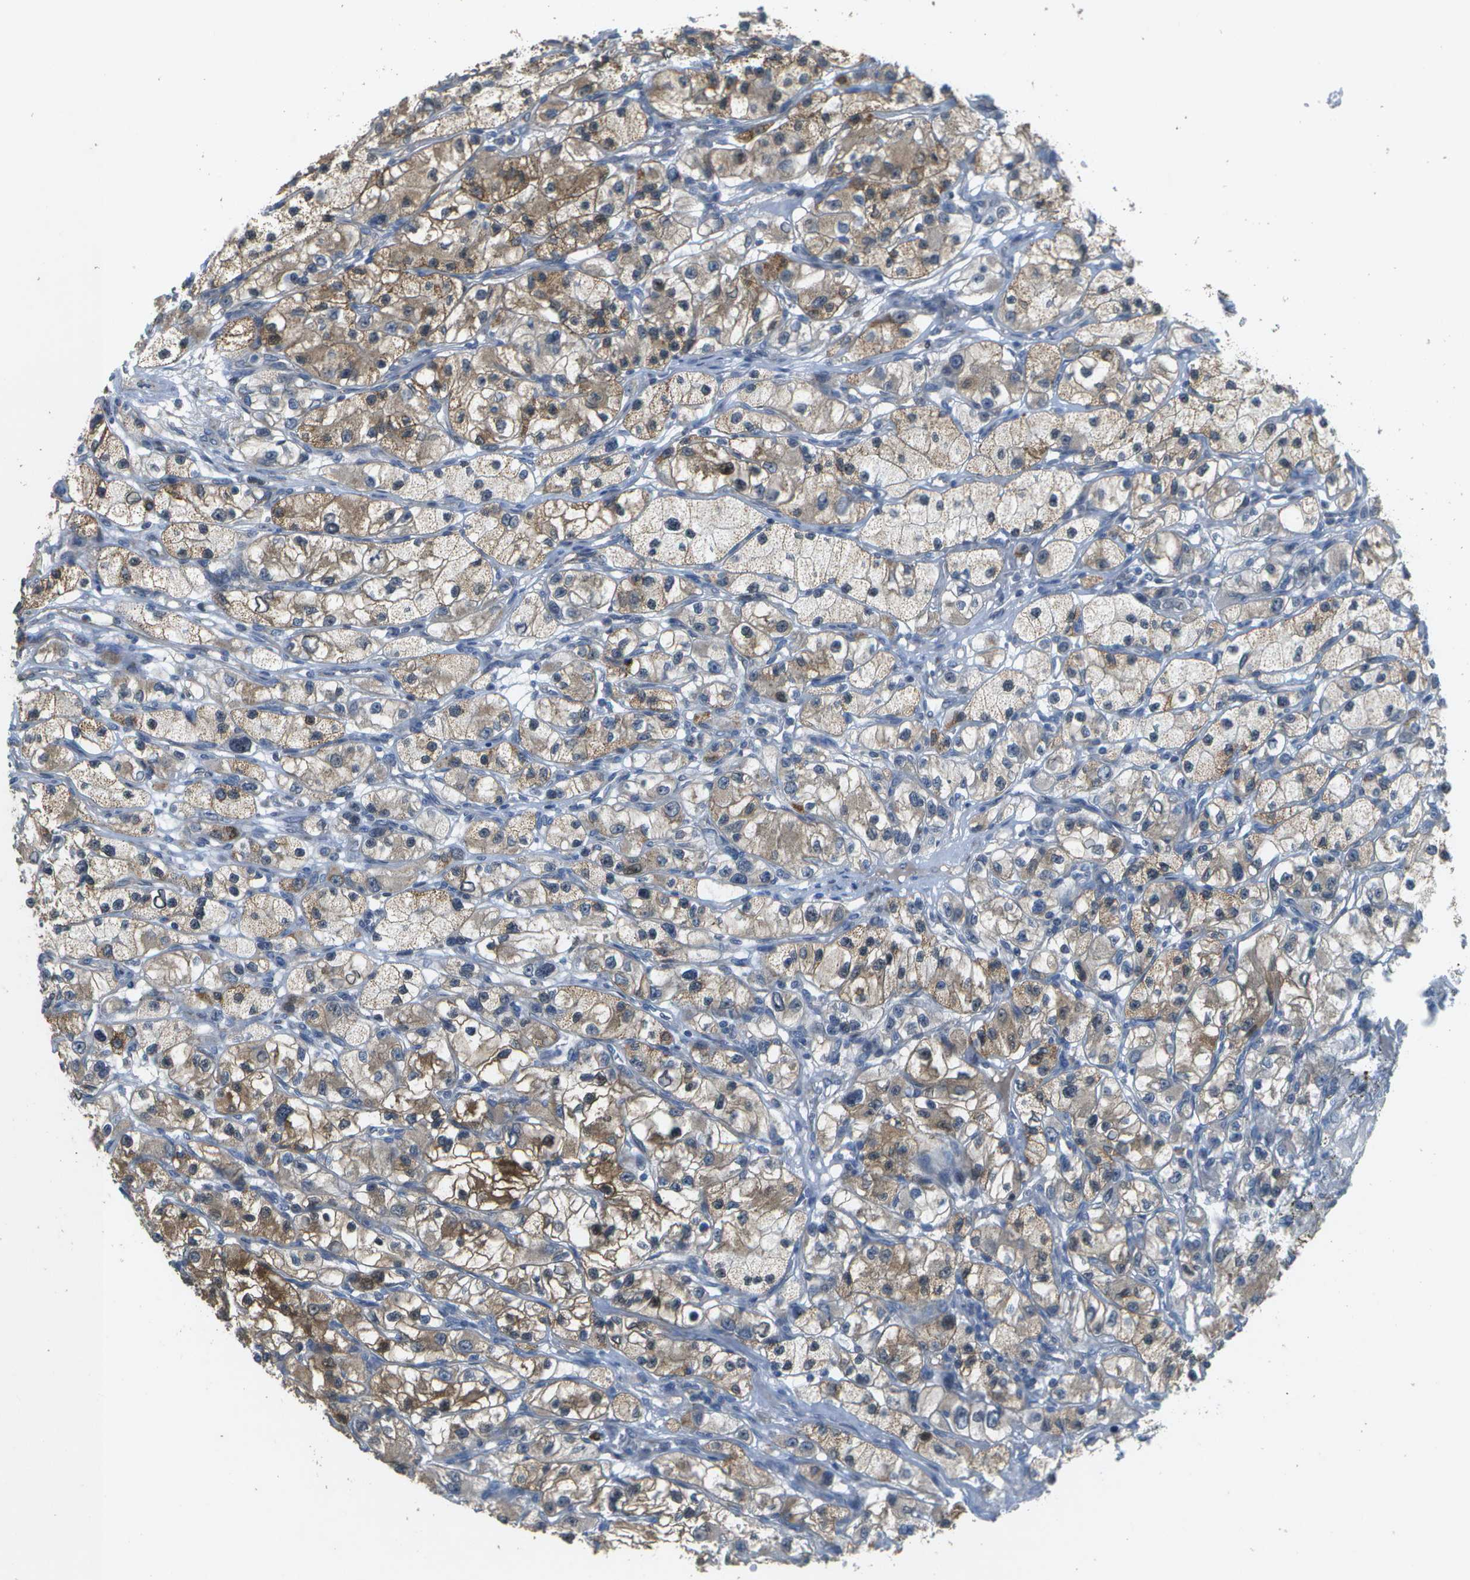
{"staining": {"intensity": "weak", "quantity": ">75%", "location": "cytoplasmic/membranous"}, "tissue": "renal cancer", "cell_type": "Tumor cells", "image_type": "cancer", "snomed": [{"axis": "morphology", "description": "Adenocarcinoma, NOS"}, {"axis": "topography", "description": "Kidney"}], "caption": "Adenocarcinoma (renal) stained for a protein (brown) displays weak cytoplasmic/membranous positive staining in approximately >75% of tumor cells.", "gene": "HADHA", "patient": {"sex": "female", "age": 57}}